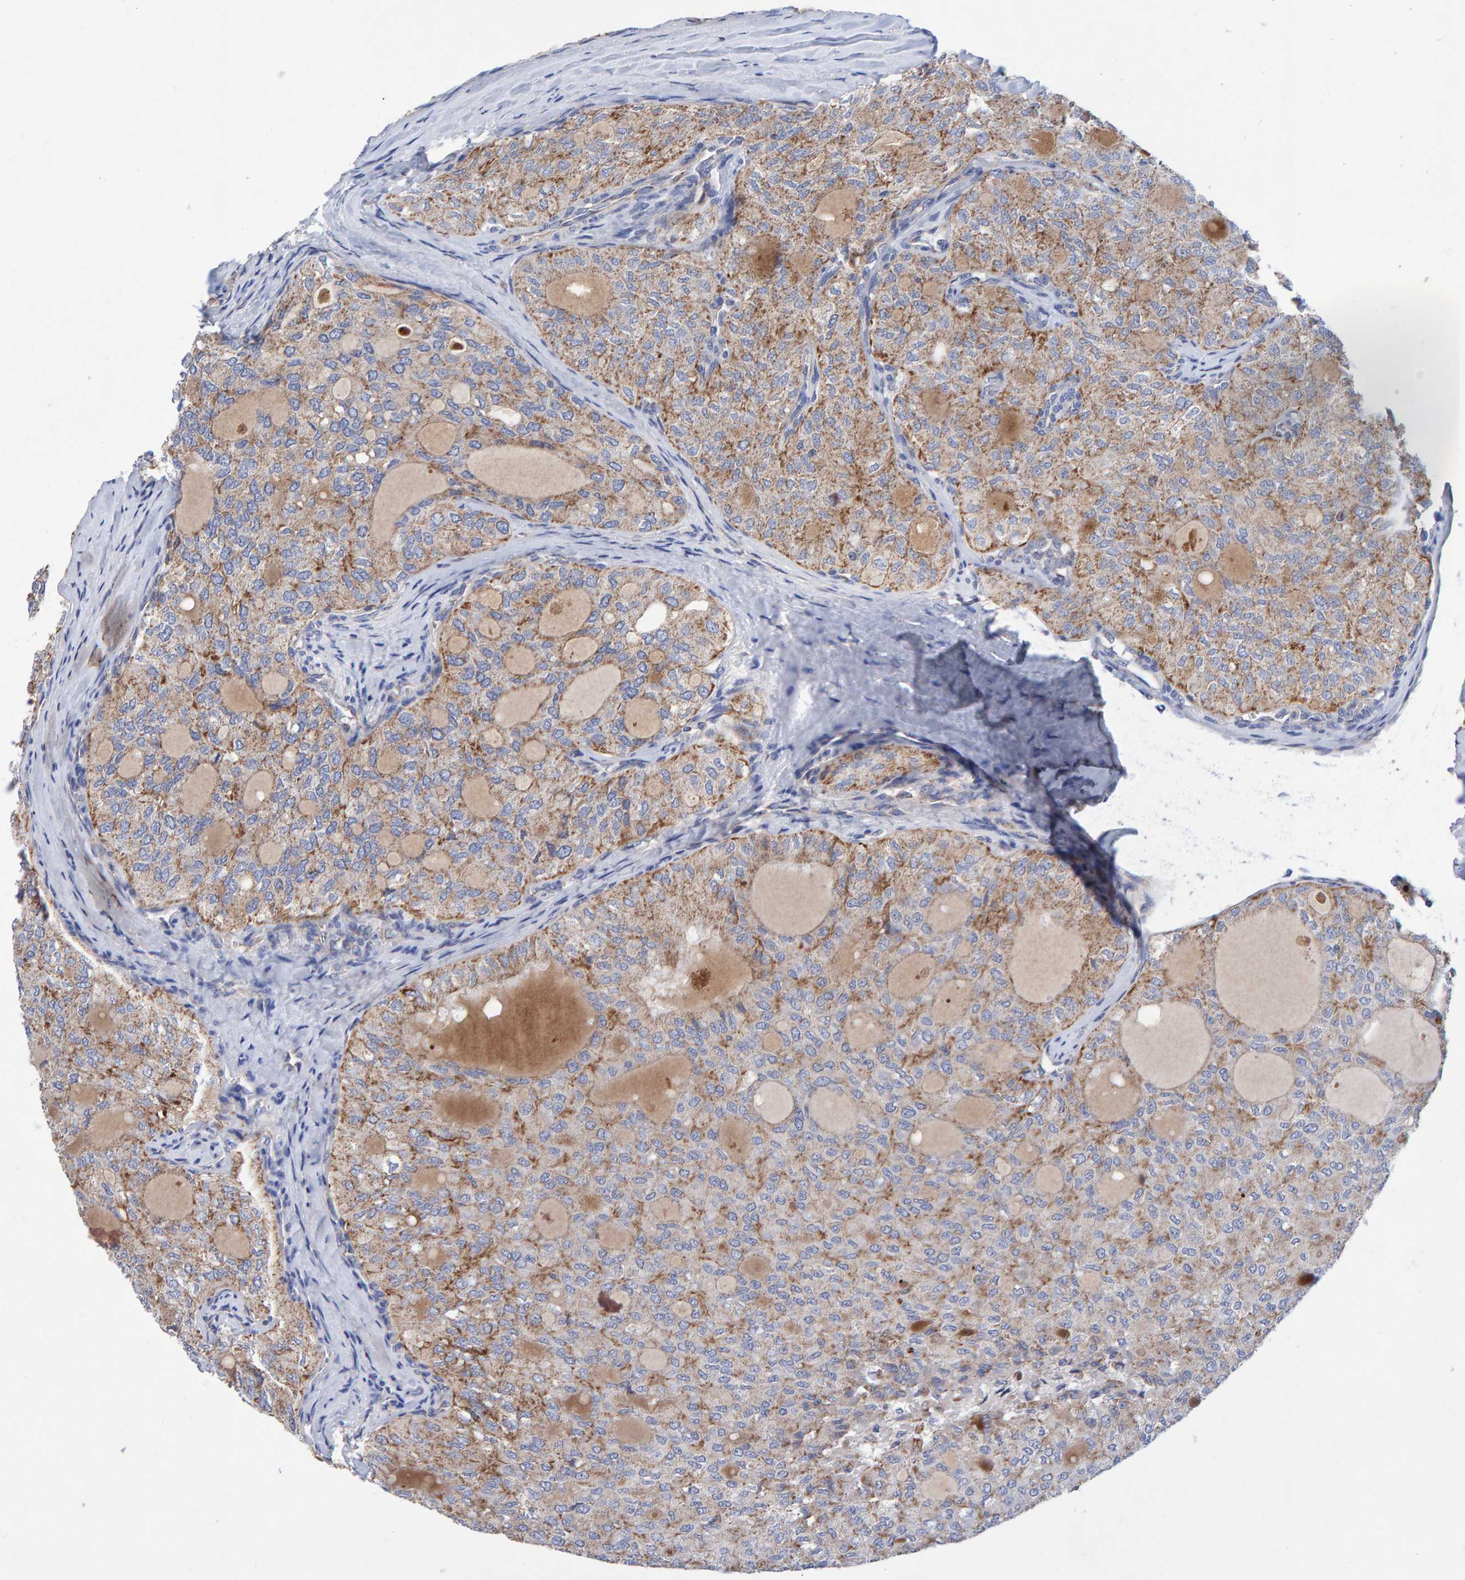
{"staining": {"intensity": "moderate", "quantity": "25%-75%", "location": "cytoplasmic/membranous"}, "tissue": "thyroid cancer", "cell_type": "Tumor cells", "image_type": "cancer", "snomed": [{"axis": "morphology", "description": "Follicular adenoma carcinoma, NOS"}, {"axis": "topography", "description": "Thyroid gland"}], "caption": "Tumor cells exhibit medium levels of moderate cytoplasmic/membranous positivity in approximately 25%-75% of cells in human thyroid cancer (follicular adenoma carcinoma).", "gene": "EFR3A", "patient": {"sex": "male", "age": 75}}